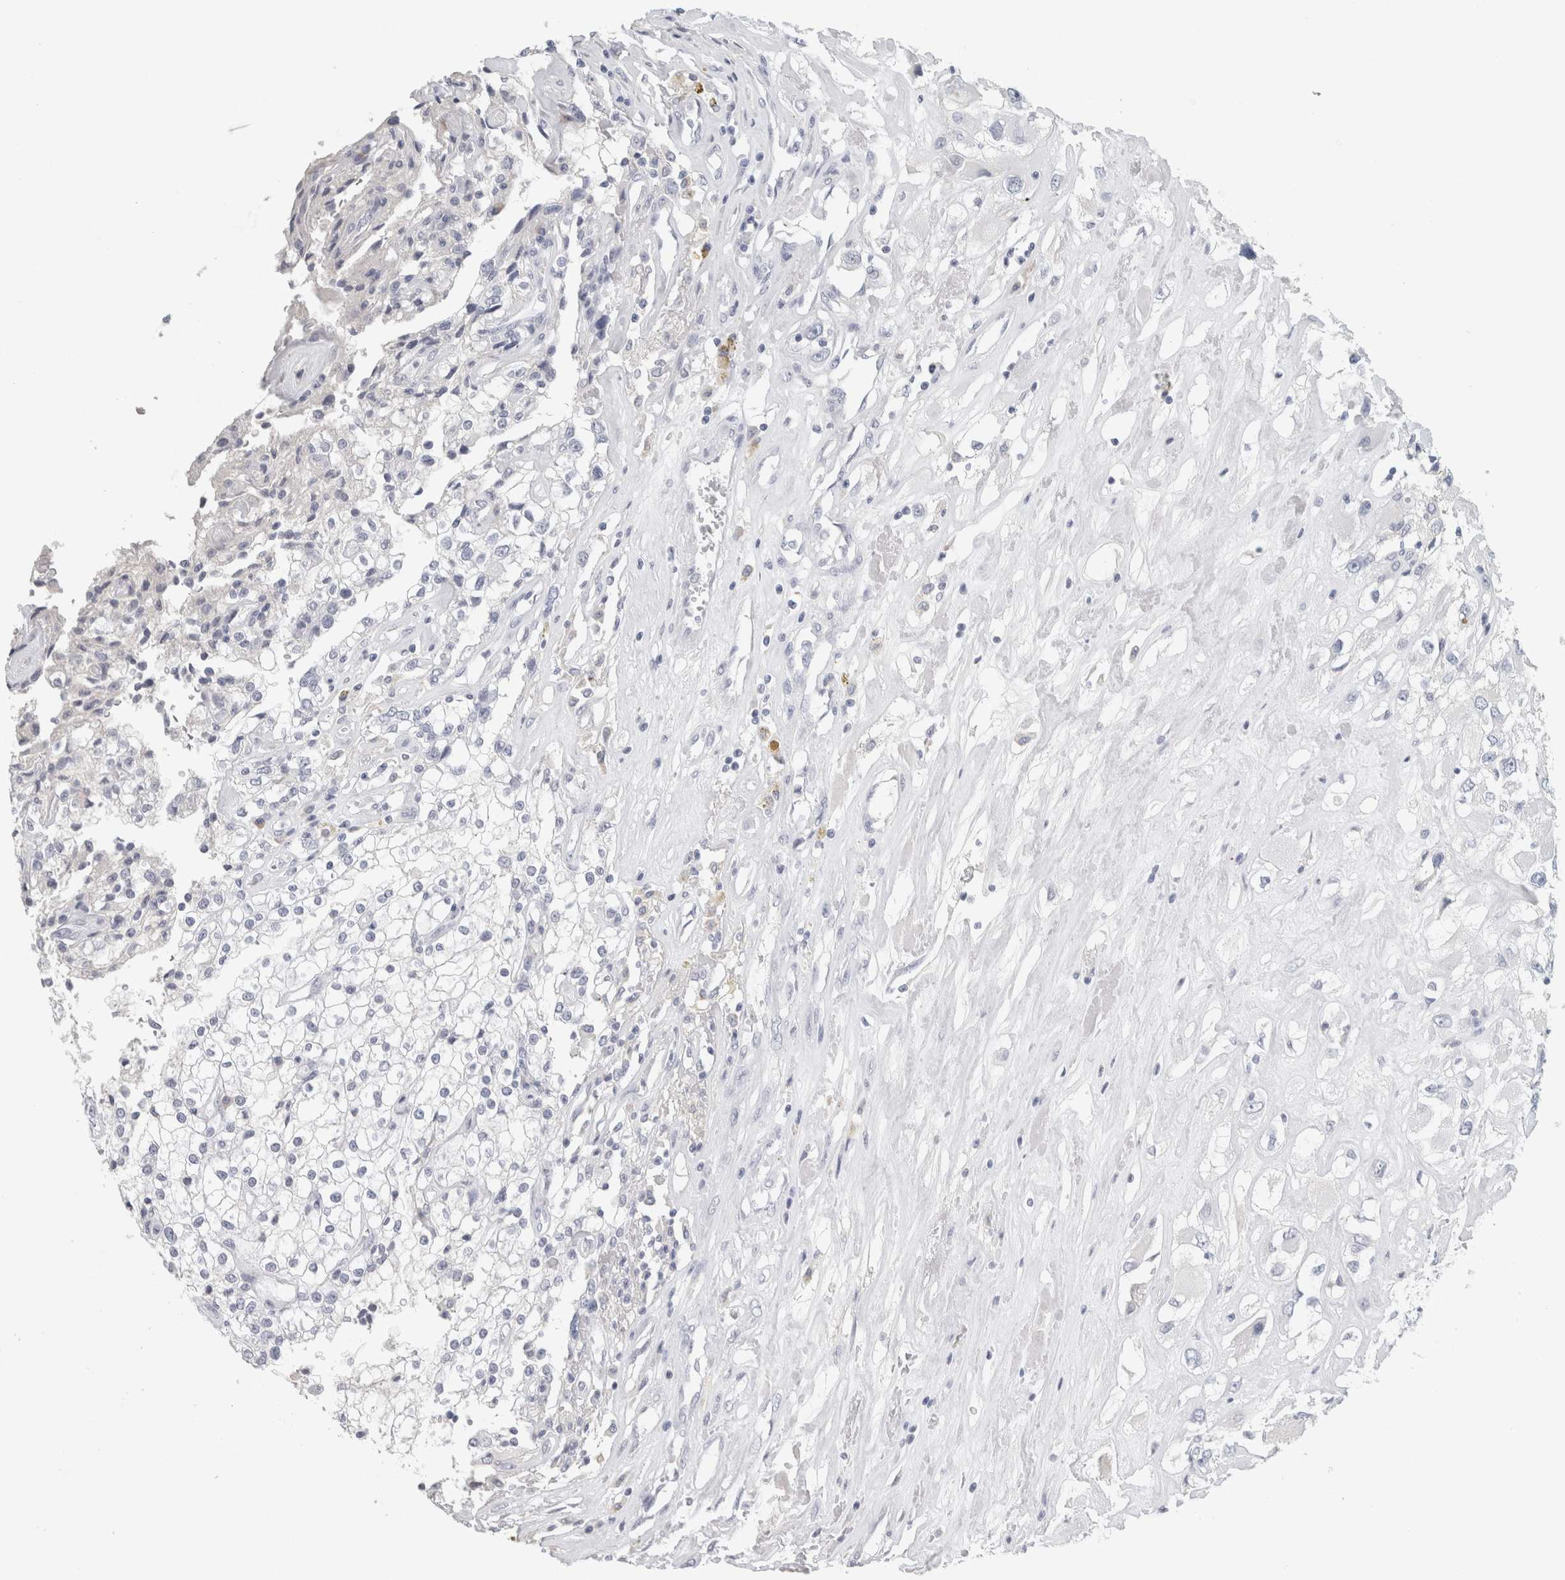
{"staining": {"intensity": "negative", "quantity": "none", "location": "none"}, "tissue": "renal cancer", "cell_type": "Tumor cells", "image_type": "cancer", "snomed": [{"axis": "morphology", "description": "Adenocarcinoma, NOS"}, {"axis": "topography", "description": "Kidney"}], "caption": "Protein analysis of renal cancer reveals no significant staining in tumor cells.", "gene": "TSPAN8", "patient": {"sex": "female", "age": 52}}